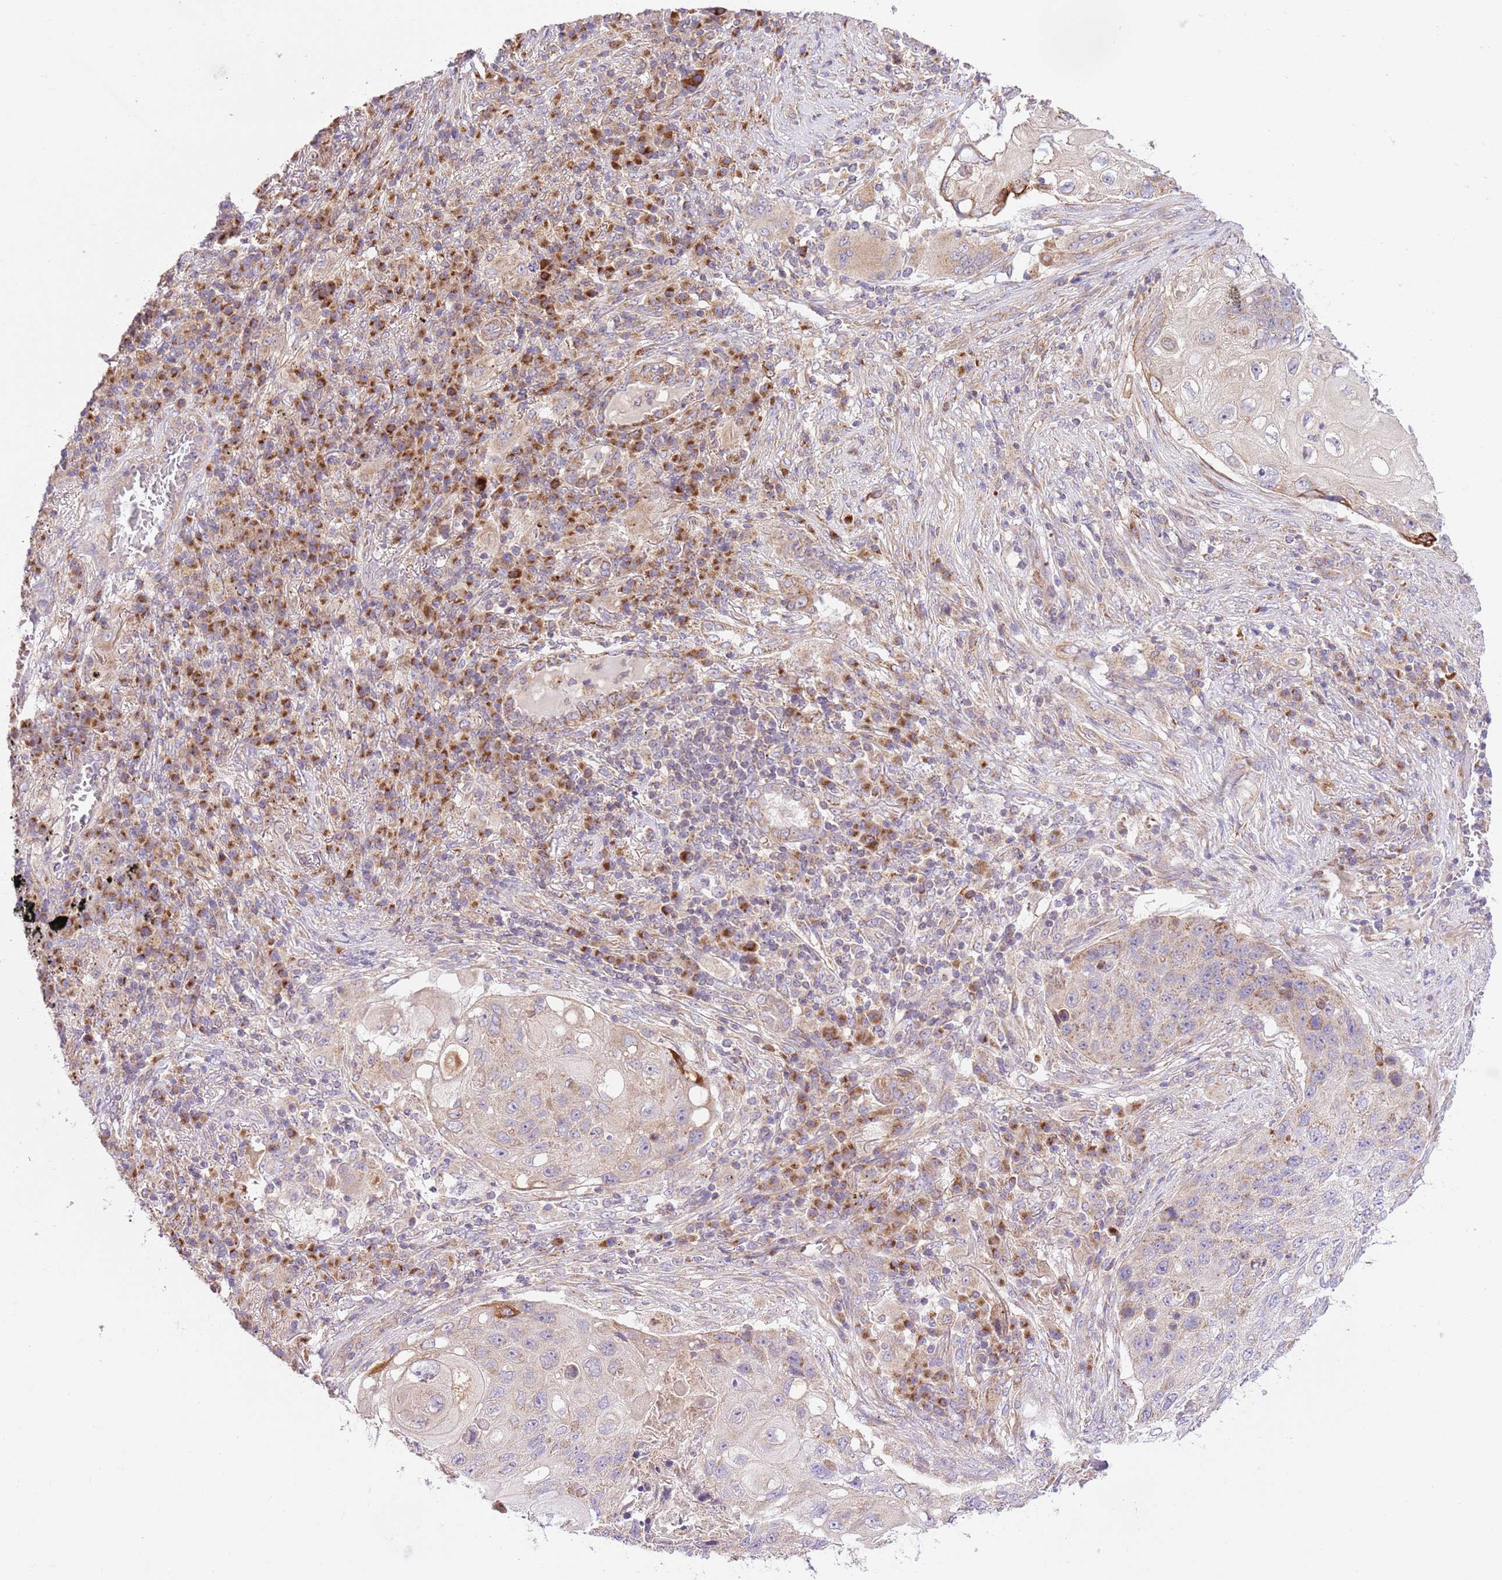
{"staining": {"intensity": "weak", "quantity": "25%-75%", "location": "cytoplasmic/membranous"}, "tissue": "lung cancer", "cell_type": "Tumor cells", "image_type": "cancer", "snomed": [{"axis": "morphology", "description": "Squamous cell carcinoma, NOS"}, {"axis": "topography", "description": "Lung"}], "caption": "Immunohistochemistry (DAB) staining of human lung squamous cell carcinoma demonstrates weak cytoplasmic/membranous protein positivity in approximately 25%-75% of tumor cells.", "gene": "SPATA2L", "patient": {"sex": "female", "age": 63}}